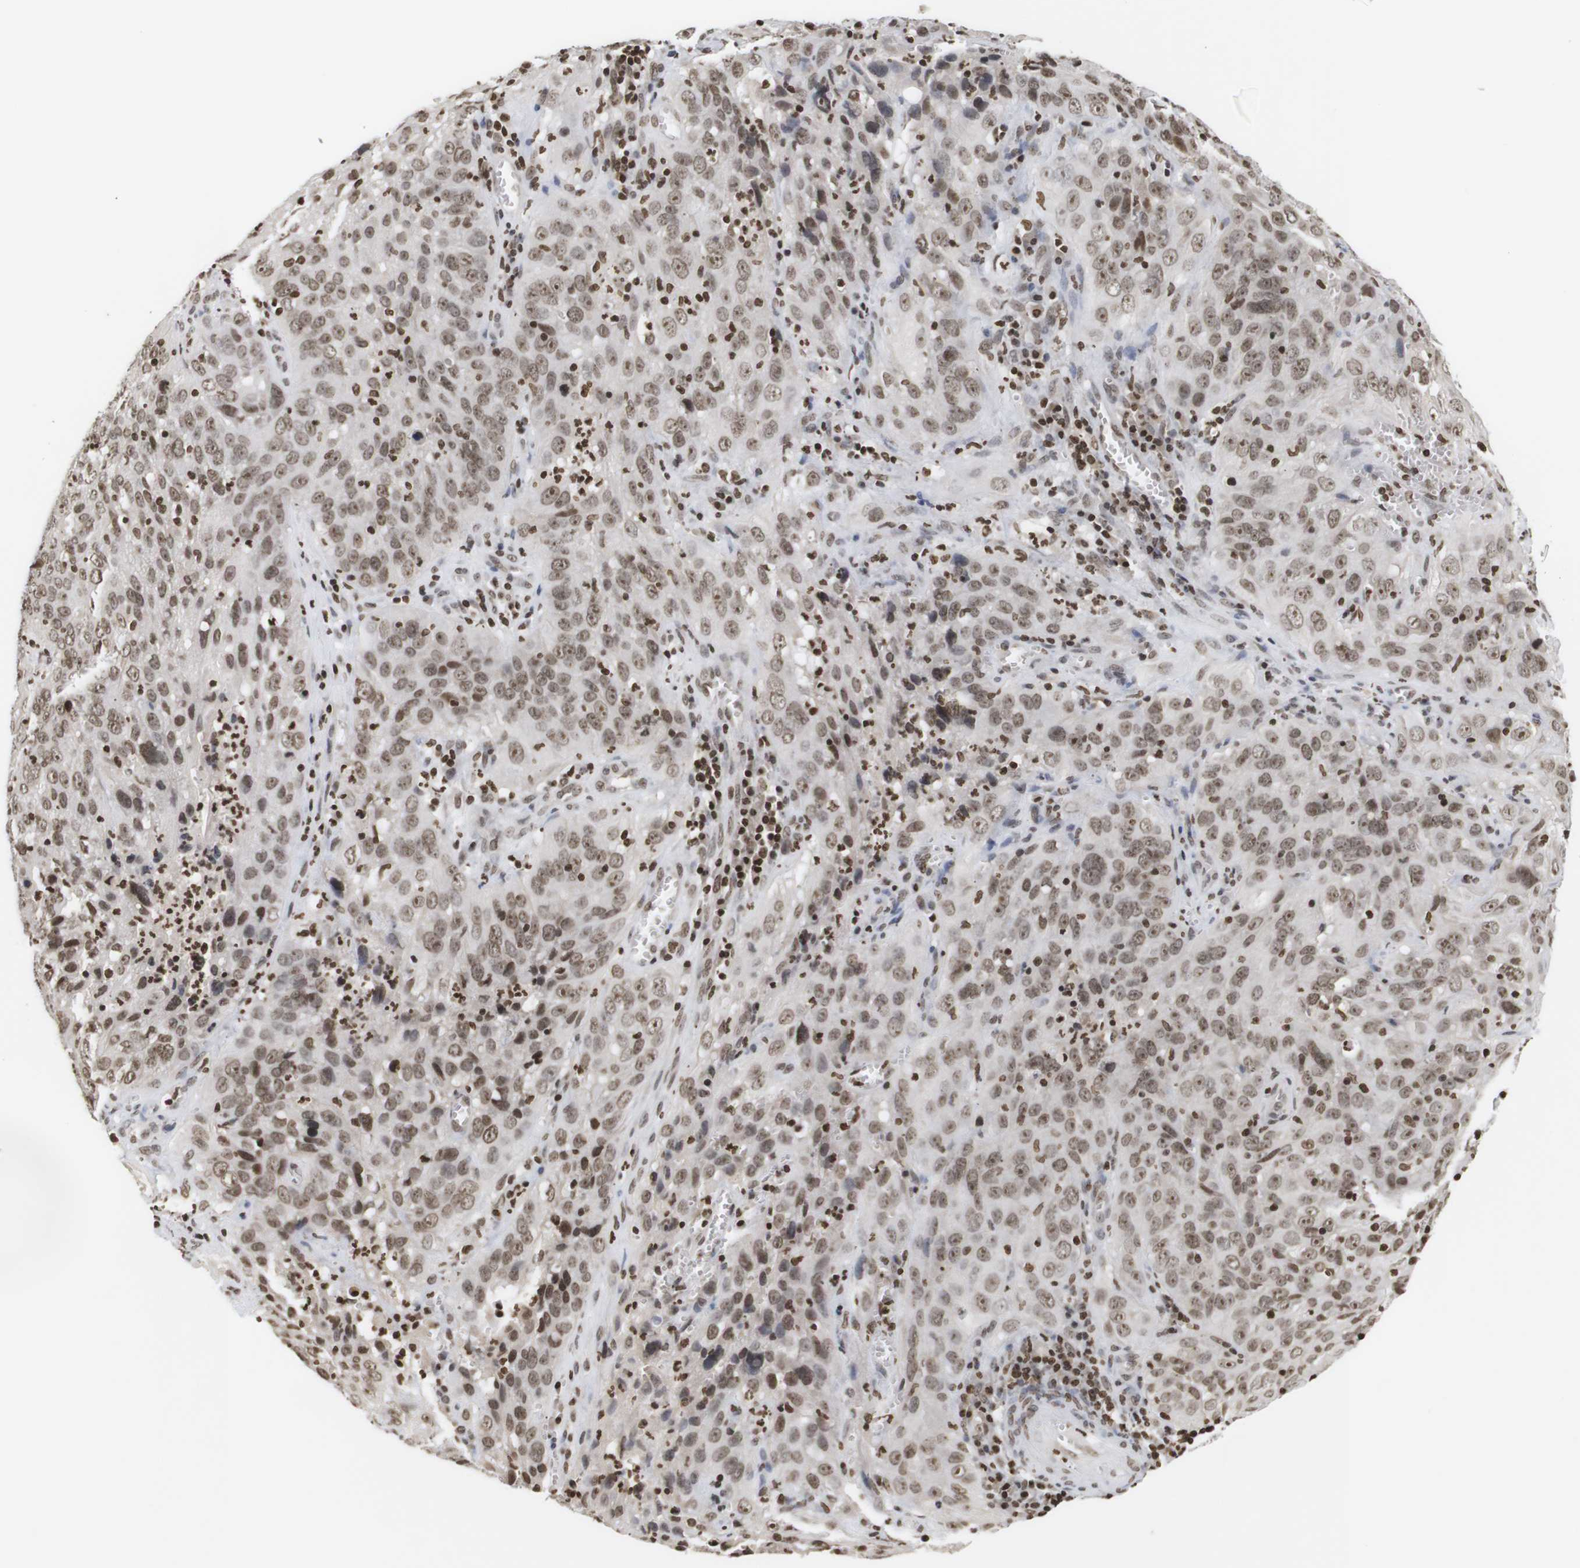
{"staining": {"intensity": "moderate", "quantity": ">75%", "location": "nuclear"}, "tissue": "cervical cancer", "cell_type": "Tumor cells", "image_type": "cancer", "snomed": [{"axis": "morphology", "description": "Squamous cell carcinoma, NOS"}, {"axis": "topography", "description": "Cervix"}], "caption": "Cervical cancer (squamous cell carcinoma) stained with a protein marker demonstrates moderate staining in tumor cells.", "gene": "ETV5", "patient": {"sex": "female", "age": 32}}